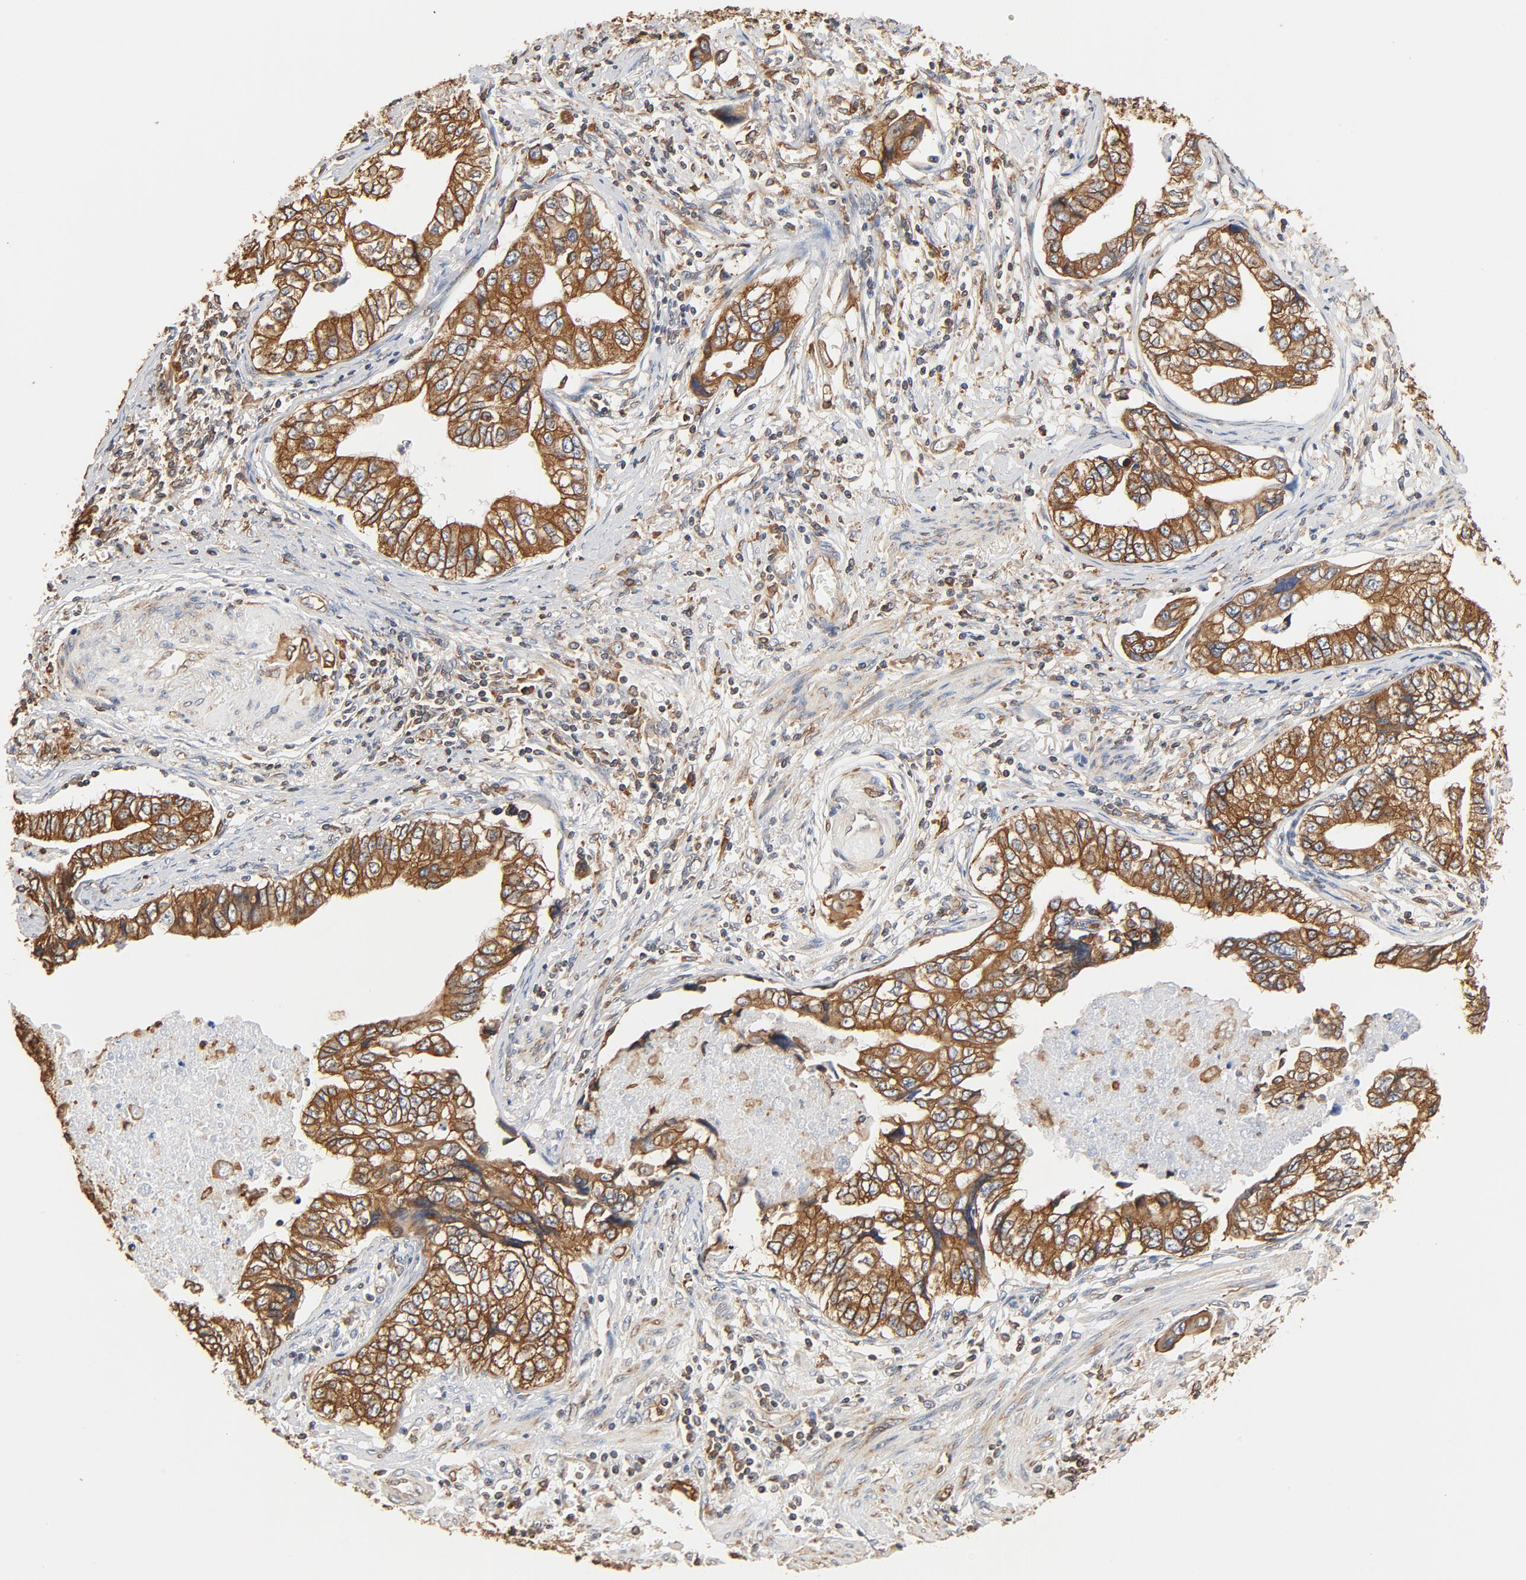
{"staining": {"intensity": "strong", "quantity": ">75%", "location": "cytoplasmic/membranous"}, "tissue": "stomach cancer", "cell_type": "Tumor cells", "image_type": "cancer", "snomed": [{"axis": "morphology", "description": "Adenocarcinoma, NOS"}, {"axis": "topography", "description": "Pancreas"}, {"axis": "topography", "description": "Stomach, upper"}], "caption": "Stomach cancer tissue displays strong cytoplasmic/membranous staining in approximately >75% of tumor cells, visualized by immunohistochemistry.", "gene": "BCAP31", "patient": {"sex": "male", "age": 77}}